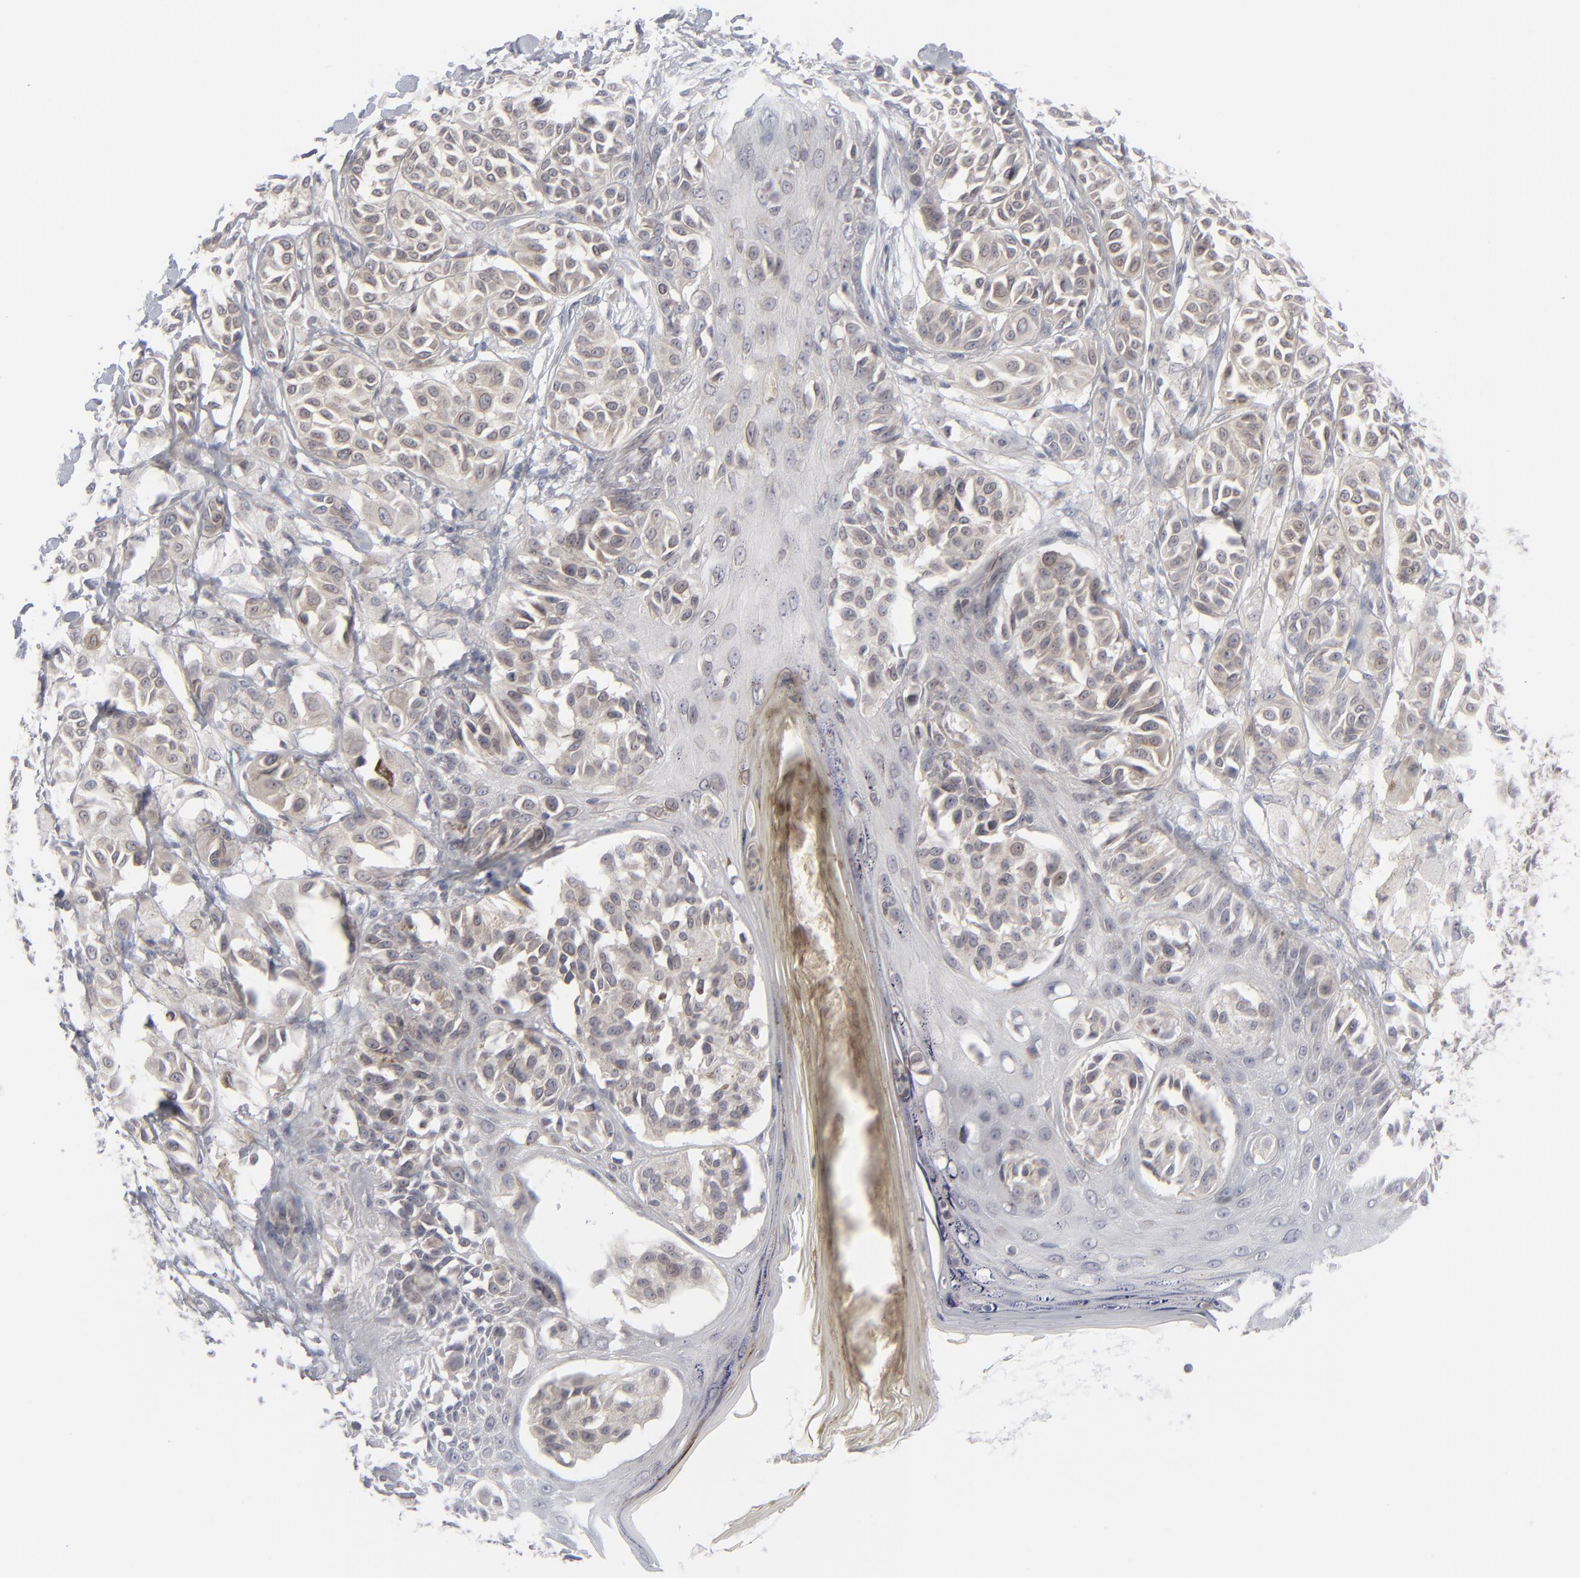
{"staining": {"intensity": "weak", "quantity": "<25%", "location": "cytoplasmic/membranous"}, "tissue": "melanoma", "cell_type": "Tumor cells", "image_type": "cancer", "snomed": [{"axis": "morphology", "description": "Malignant melanoma, NOS"}, {"axis": "topography", "description": "Skin"}], "caption": "Immunohistochemistry histopathology image of human melanoma stained for a protein (brown), which demonstrates no expression in tumor cells.", "gene": "NUP88", "patient": {"sex": "male", "age": 76}}